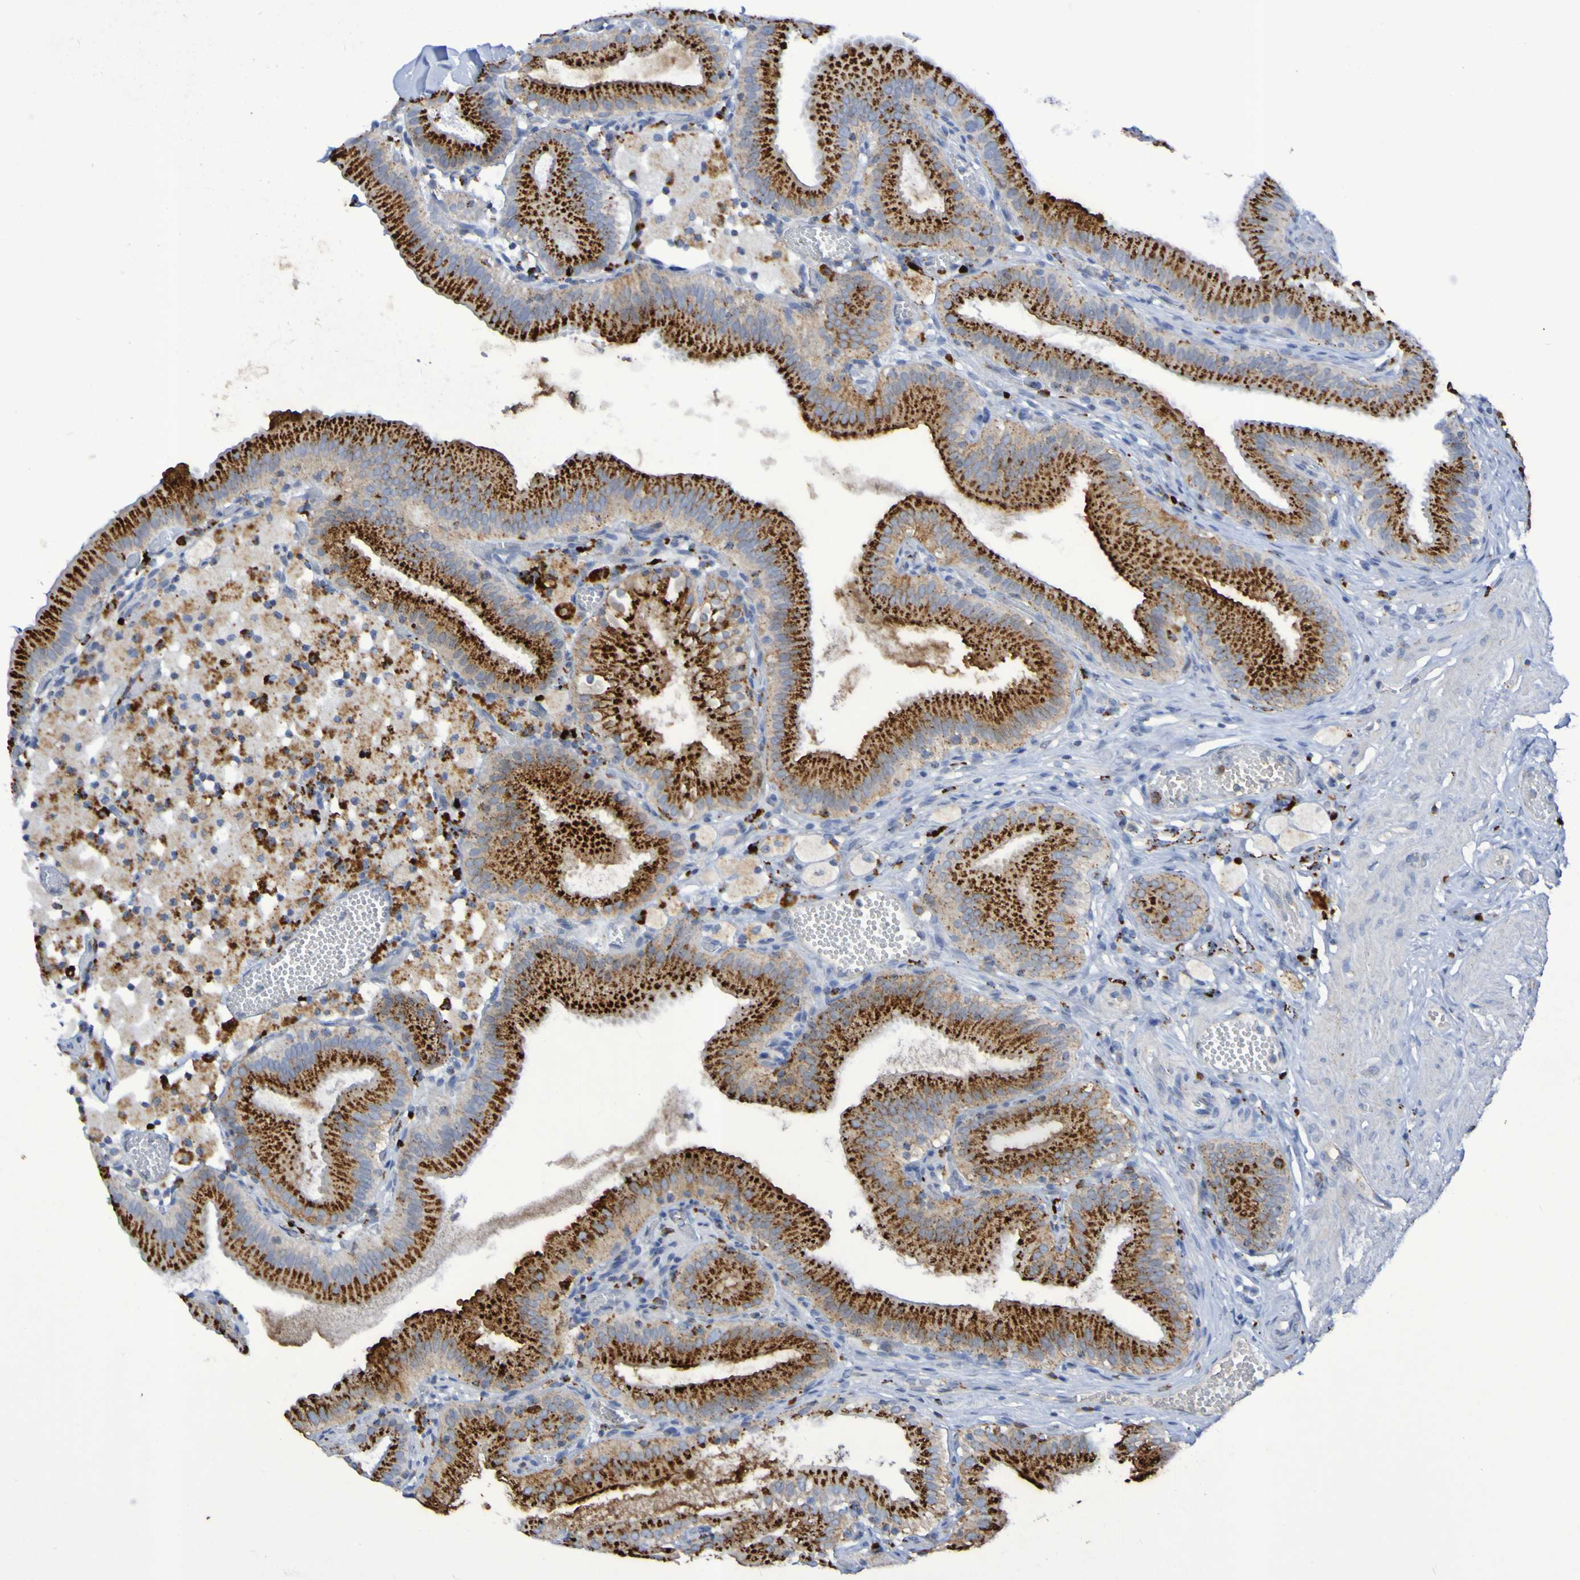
{"staining": {"intensity": "strong", "quantity": ">75%", "location": "cytoplasmic/membranous"}, "tissue": "gallbladder", "cell_type": "Glandular cells", "image_type": "normal", "snomed": [{"axis": "morphology", "description": "Normal tissue, NOS"}, {"axis": "topography", "description": "Gallbladder"}], "caption": "Gallbladder stained with a brown dye reveals strong cytoplasmic/membranous positive staining in approximately >75% of glandular cells.", "gene": "TPH1", "patient": {"sex": "male", "age": 54}}